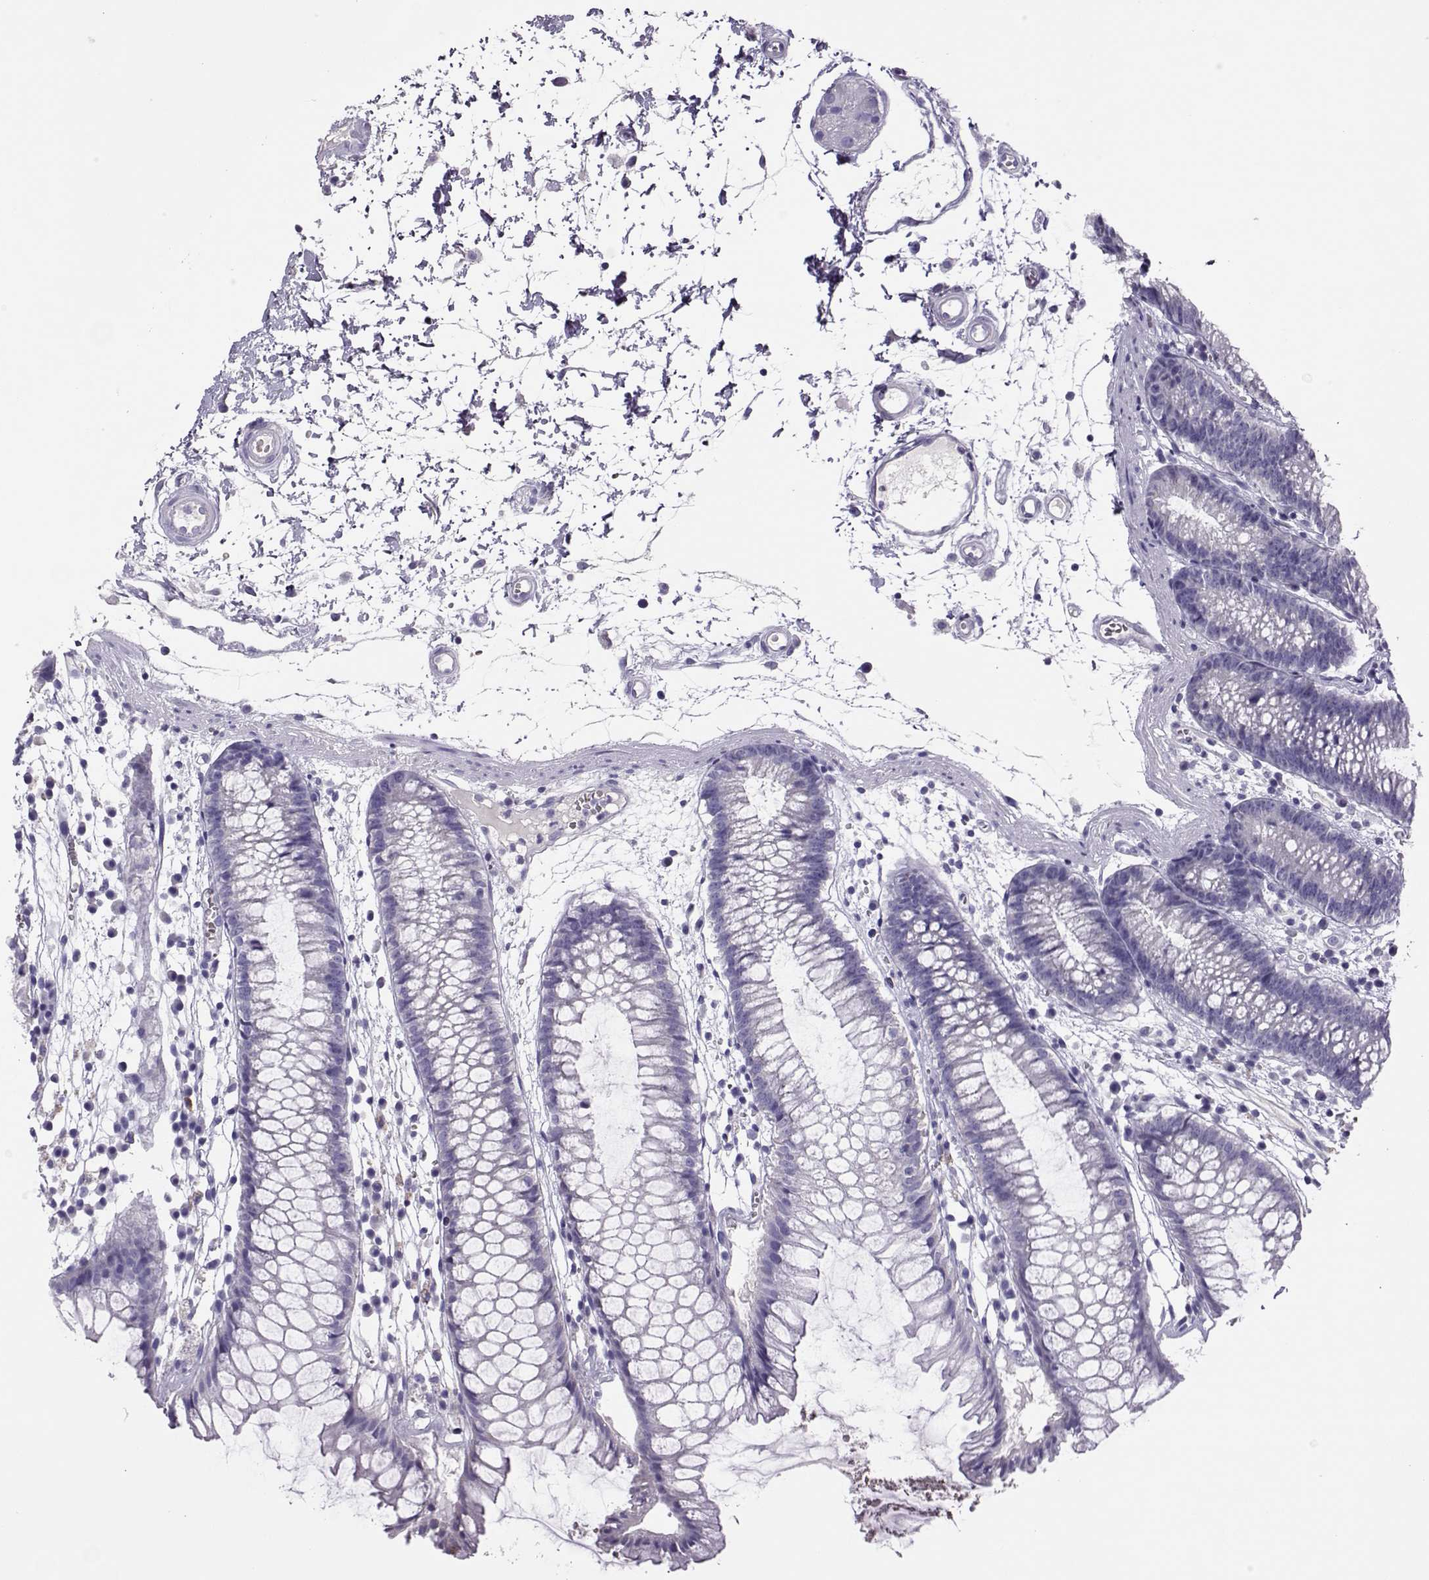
{"staining": {"intensity": "negative", "quantity": "none", "location": "none"}, "tissue": "colon", "cell_type": "Endothelial cells", "image_type": "normal", "snomed": [{"axis": "morphology", "description": "Normal tissue, NOS"}, {"axis": "morphology", "description": "Adenocarcinoma, NOS"}, {"axis": "topography", "description": "Colon"}], "caption": "There is no significant positivity in endothelial cells of colon. The staining was performed using DAB (3,3'-diaminobenzidine) to visualize the protein expression in brown, while the nuclei were stained in blue with hematoxylin (Magnification: 20x).", "gene": "LINGO1", "patient": {"sex": "male", "age": 65}}